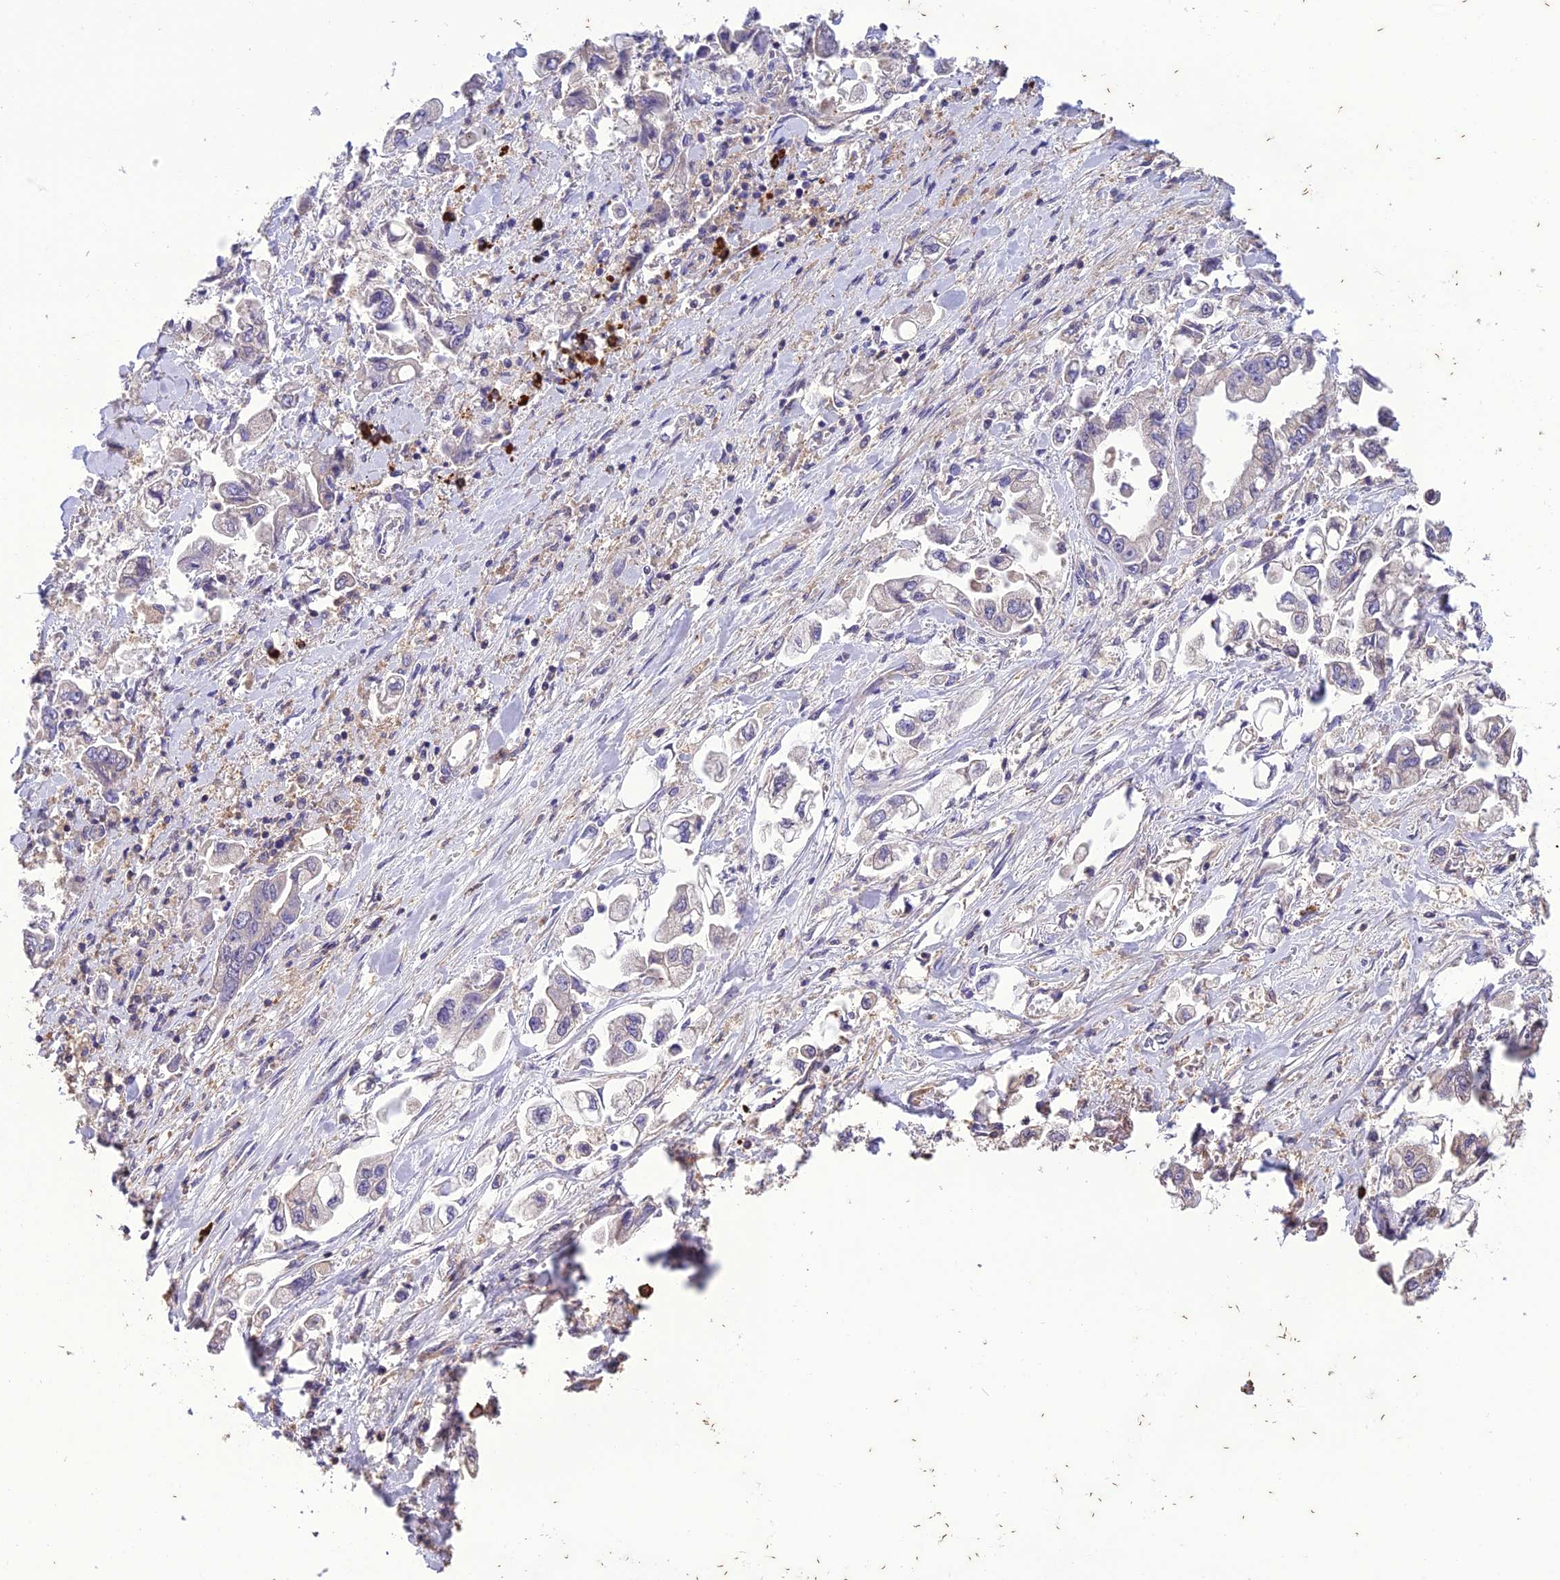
{"staining": {"intensity": "negative", "quantity": "none", "location": "none"}, "tissue": "stomach cancer", "cell_type": "Tumor cells", "image_type": "cancer", "snomed": [{"axis": "morphology", "description": "Adenocarcinoma, NOS"}, {"axis": "topography", "description": "Stomach"}], "caption": "Tumor cells are negative for protein expression in human stomach adenocarcinoma.", "gene": "MIOS", "patient": {"sex": "male", "age": 62}}